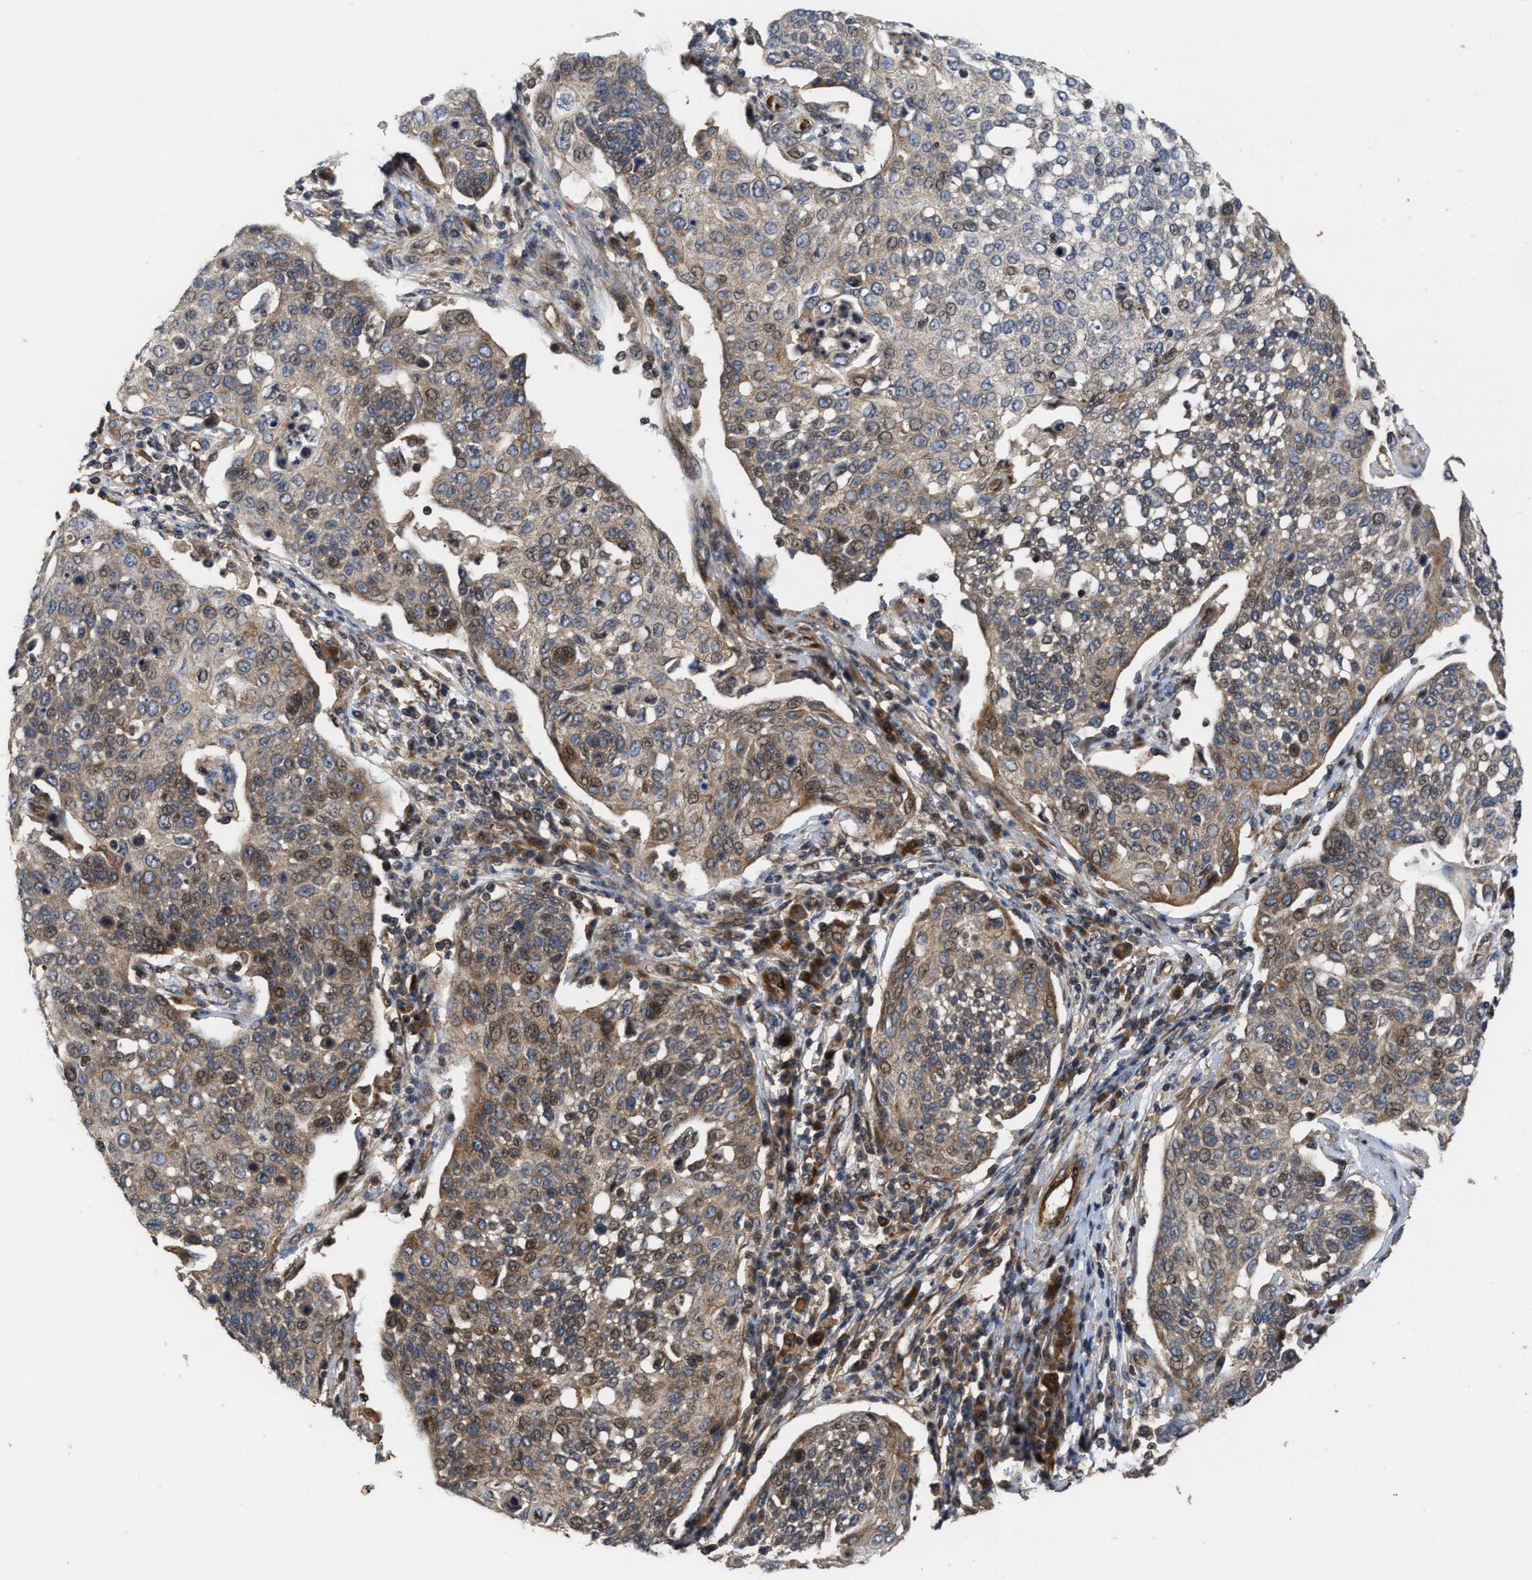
{"staining": {"intensity": "weak", "quantity": ">75%", "location": "cytoplasmic/membranous,nuclear"}, "tissue": "cervical cancer", "cell_type": "Tumor cells", "image_type": "cancer", "snomed": [{"axis": "morphology", "description": "Squamous cell carcinoma, NOS"}, {"axis": "topography", "description": "Cervix"}], "caption": "Protein positivity by immunohistochemistry (IHC) reveals weak cytoplasmic/membranous and nuclear positivity in about >75% of tumor cells in squamous cell carcinoma (cervical).", "gene": "STAU1", "patient": {"sex": "female", "age": 34}}